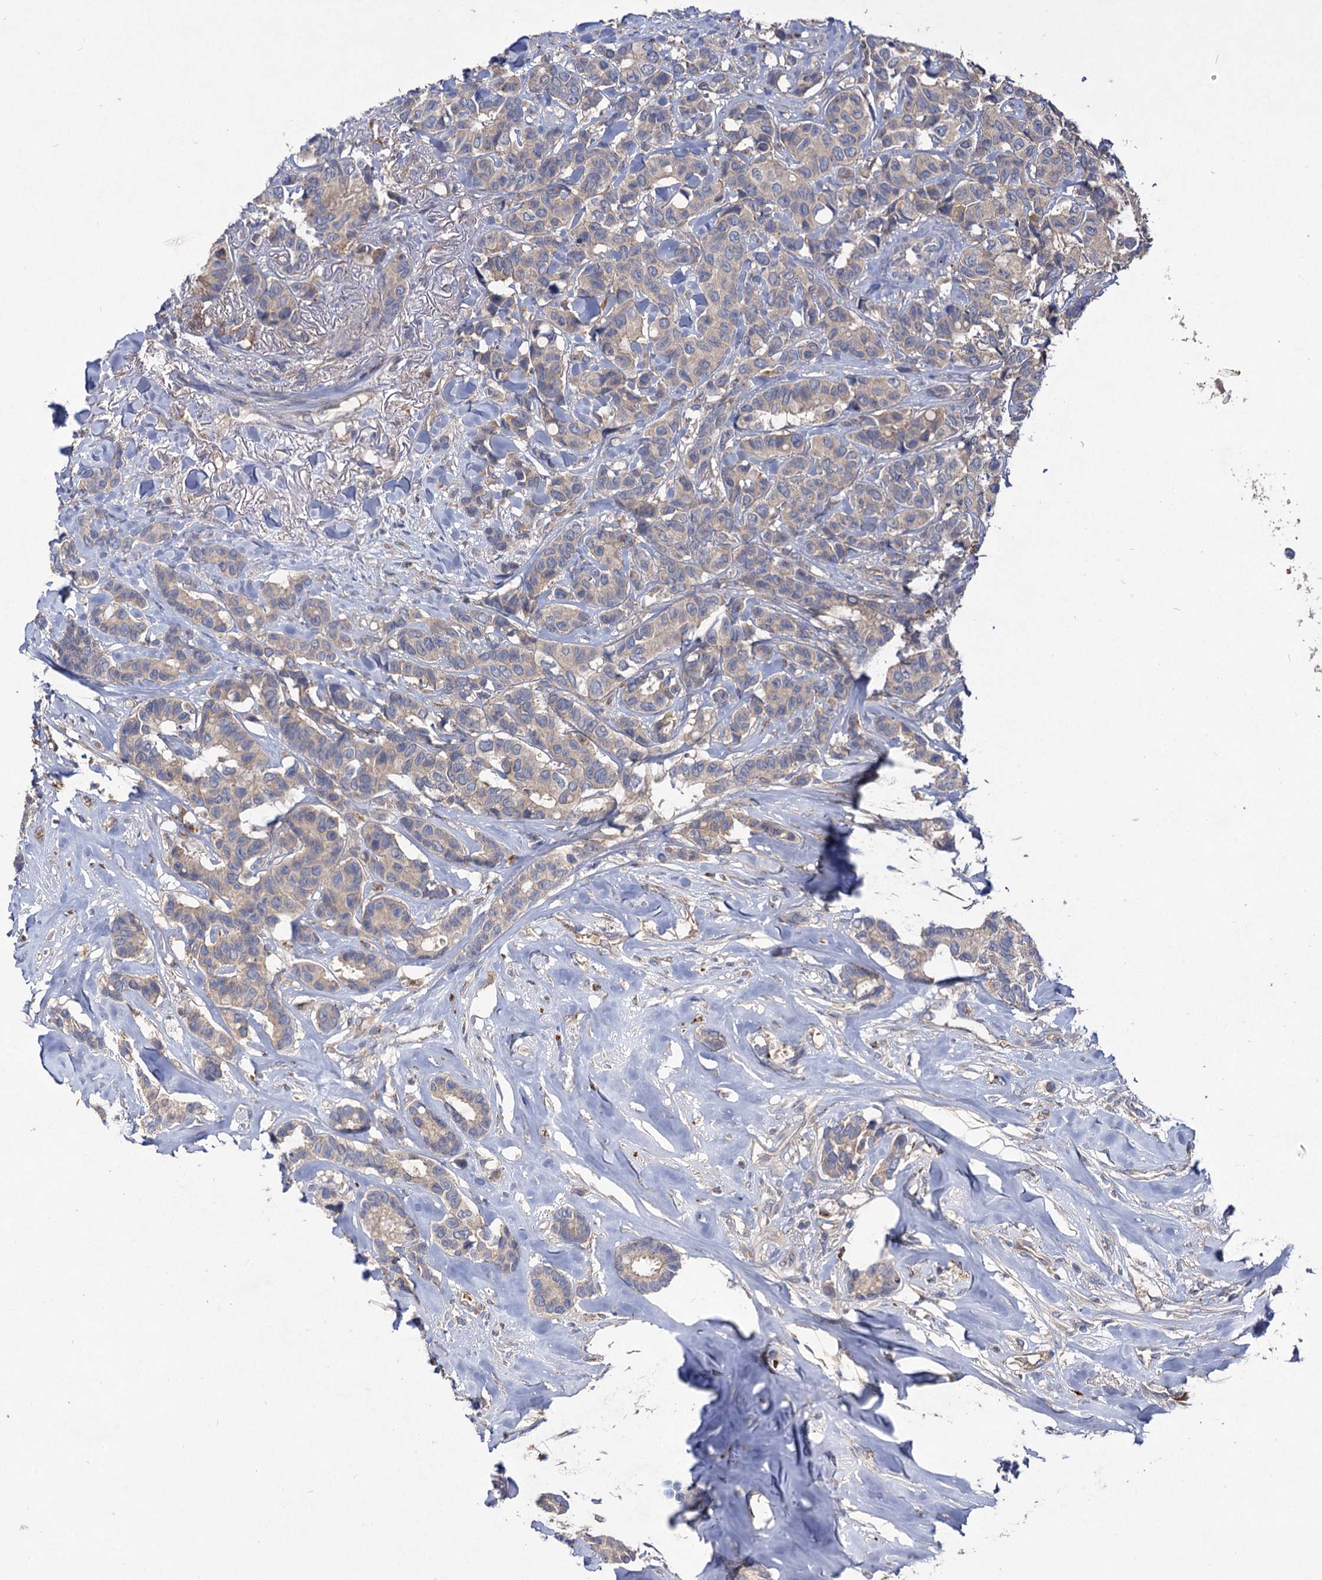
{"staining": {"intensity": "weak", "quantity": "<25%", "location": "cytoplasmic/membranous"}, "tissue": "breast cancer", "cell_type": "Tumor cells", "image_type": "cancer", "snomed": [{"axis": "morphology", "description": "Duct carcinoma"}, {"axis": "topography", "description": "Breast"}], "caption": "The IHC micrograph has no significant staining in tumor cells of intraductal carcinoma (breast) tissue.", "gene": "USP50", "patient": {"sex": "female", "age": 87}}